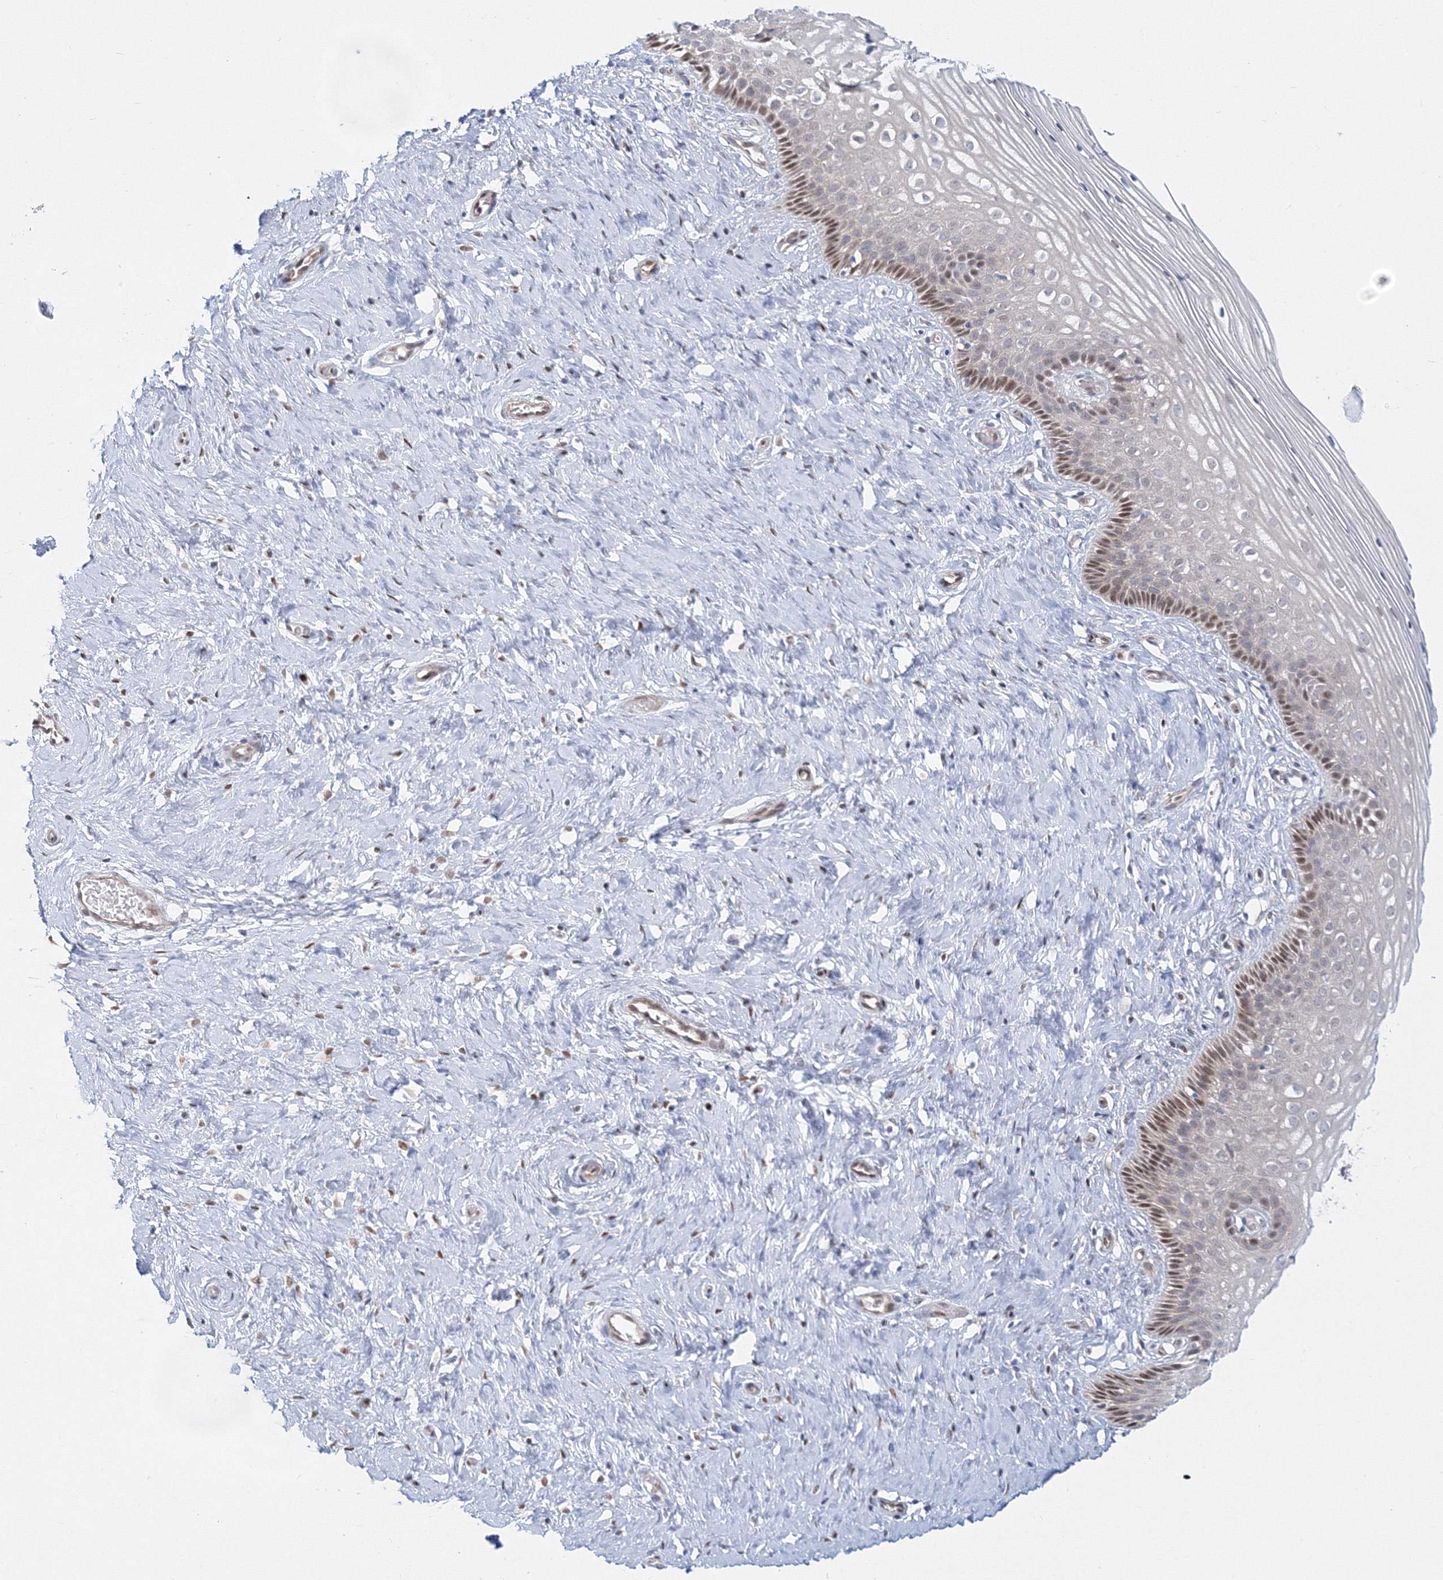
{"staining": {"intensity": "weak", "quantity": "25%-75%", "location": "cytoplasmic/membranous,nuclear"}, "tissue": "cervix", "cell_type": "Glandular cells", "image_type": "normal", "snomed": [{"axis": "morphology", "description": "Normal tissue, NOS"}, {"axis": "topography", "description": "Cervix"}], "caption": "Cervix stained for a protein shows weak cytoplasmic/membranous,nuclear positivity in glandular cells.", "gene": "ARHGAP21", "patient": {"sex": "female", "age": 33}}